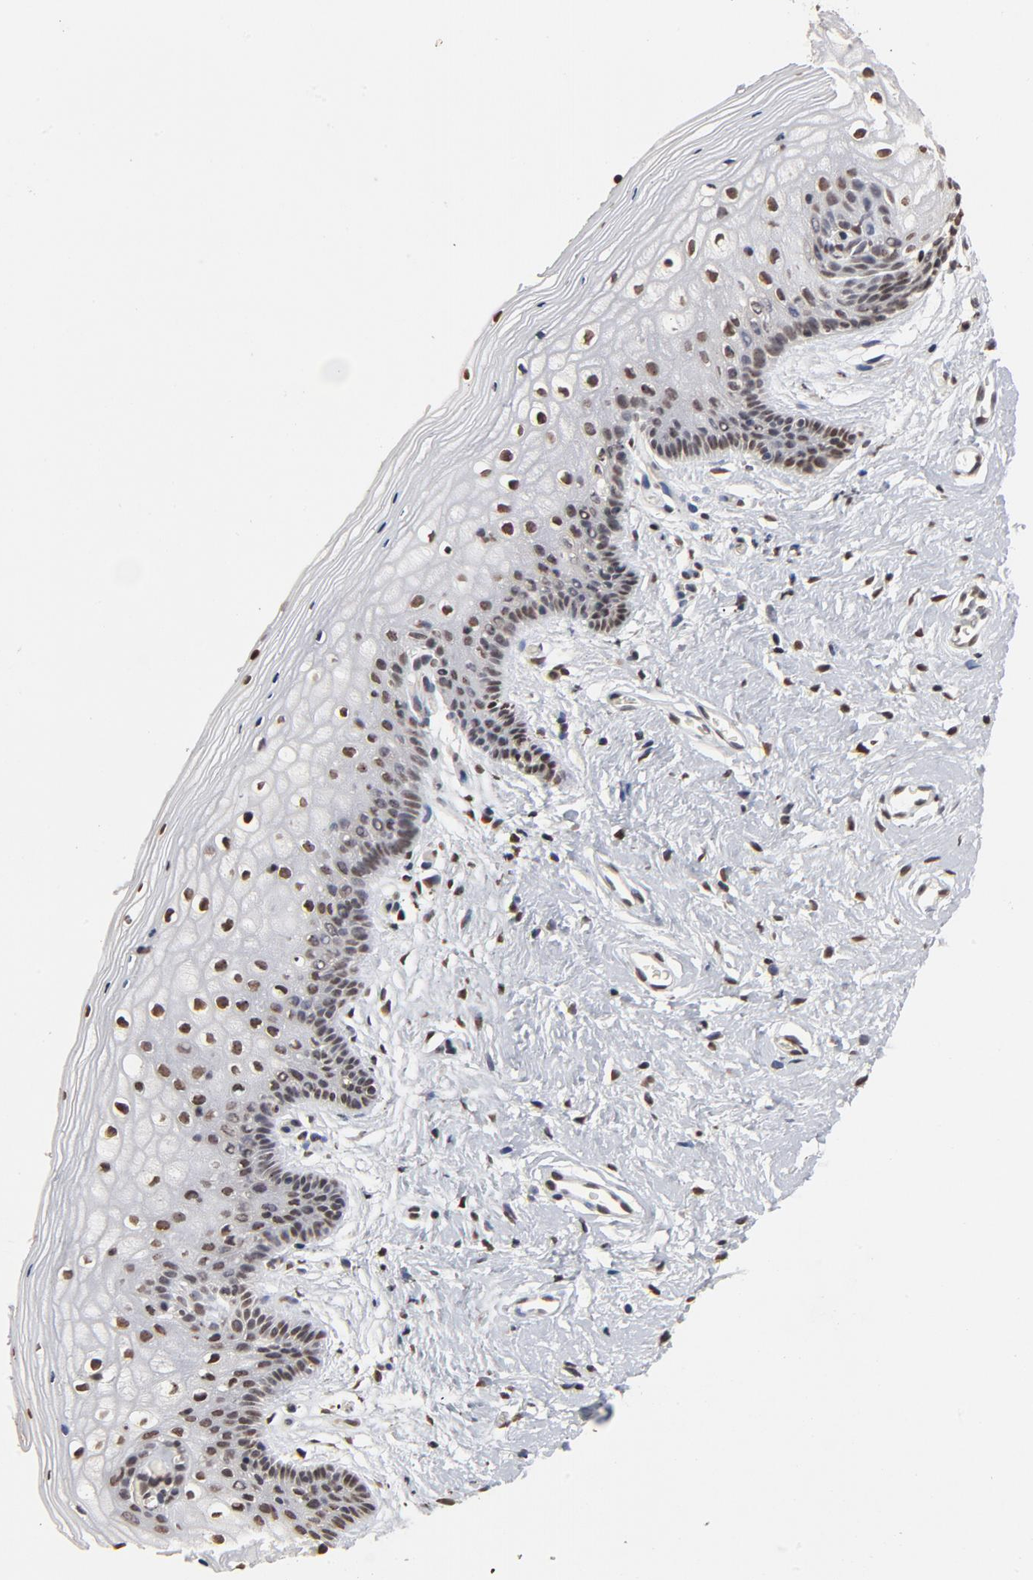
{"staining": {"intensity": "moderate", "quantity": ">75%", "location": "nuclear"}, "tissue": "vagina", "cell_type": "Squamous epithelial cells", "image_type": "normal", "snomed": [{"axis": "morphology", "description": "Normal tissue, NOS"}, {"axis": "topography", "description": "Vagina"}], "caption": "A high-resolution histopathology image shows IHC staining of benign vagina, which shows moderate nuclear staining in about >75% of squamous epithelial cells. The staining was performed using DAB, with brown indicating positive protein expression. Nuclei are stained blue with hematoxylin.", "gene": "TP53BP1", "patient": {"sex": "female", "age": 46}}